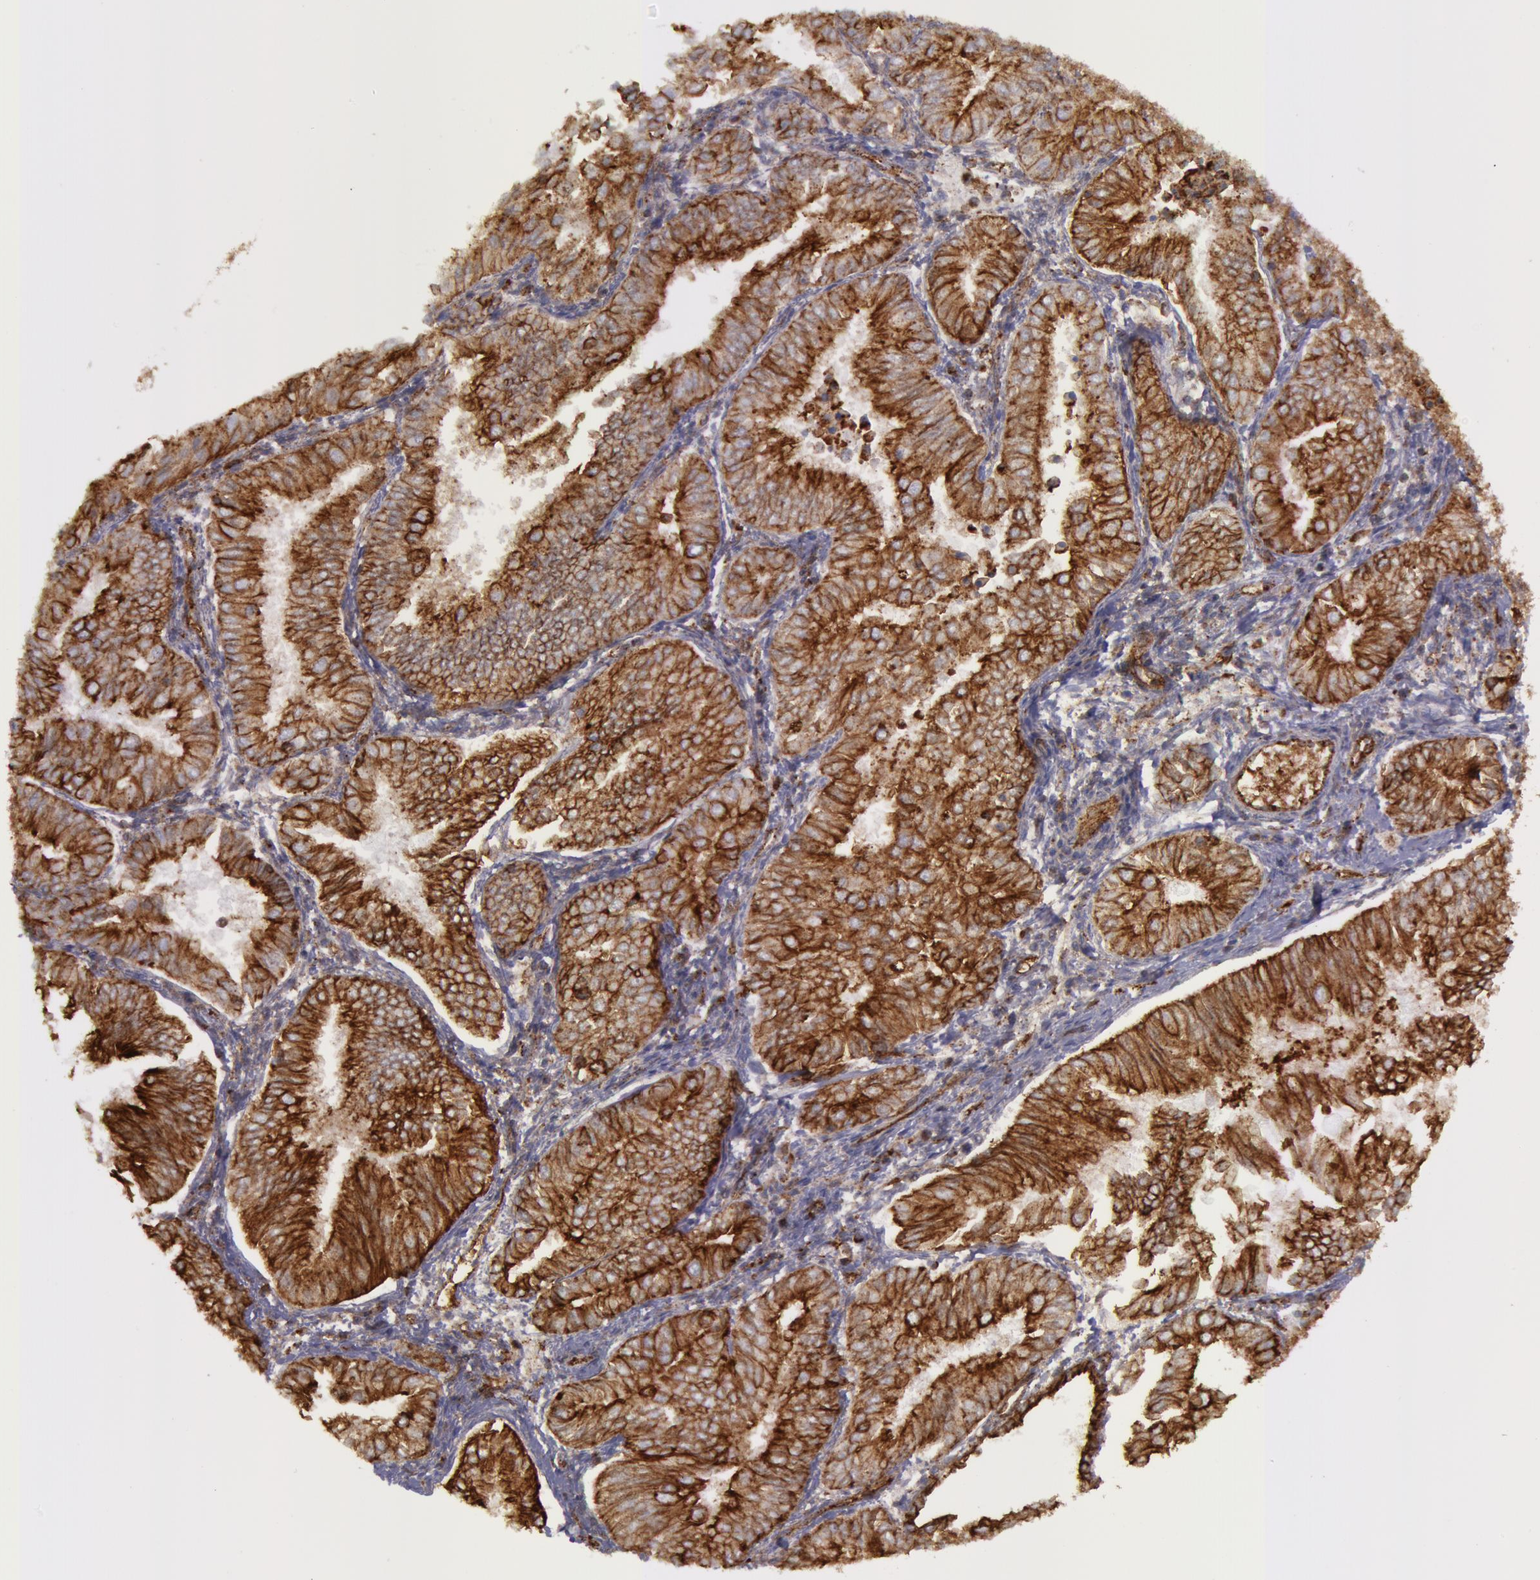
{"staining": {"intensity": "strong", "quantity": ">75%", "location": "cytoplasmic/membranous"}, "tissue": "endometrial cancer", "cell_type": "Tumor cells", "image_type": "cancer", "snomed": [{"axis": "morphology", "description": "Adenocarcinoma, NOS"}, {"axis": "topography", "description": "Endometrium"}], "caption": "This is an image of IHC staining of endometrial cancer, which shows strong staining in the cytoplasmic/membranous of tumor cells.", "gene": "FLOT2", "patient": {"sex": "female", "age": 53}}